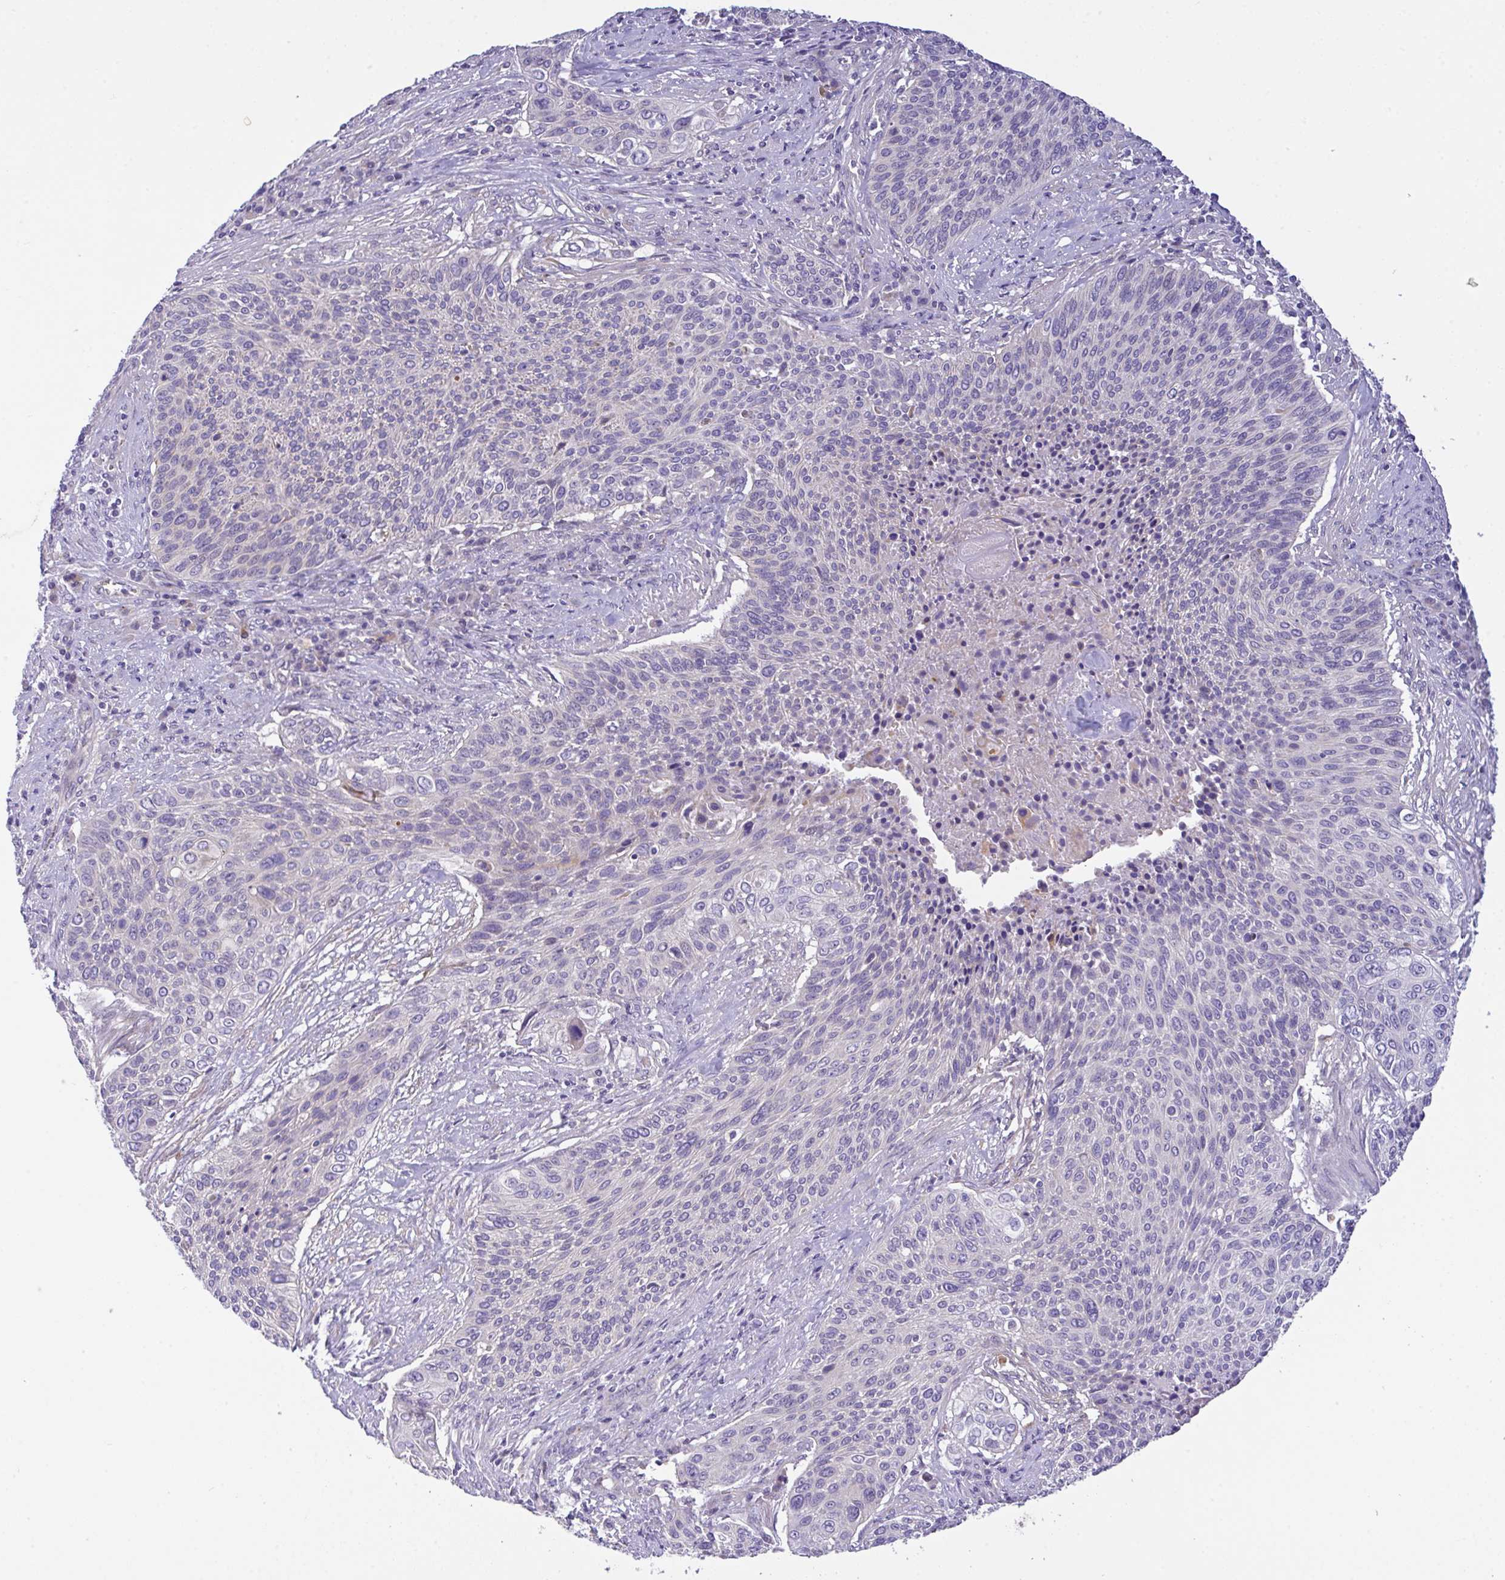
{"staining": {"intensity": "negative", "quantity": "none", "location": "none"}, "tissue": "cervical cancer", "cell_type": "Tumor cells", "image_type": "cancer", "snomed": [{"axis": "morphology", "description": "Squamous cell carcinoma, NOS"}, {"axis": "topography", "description": "Cervix"}], "caption": "High magnification brightfield microscopy of squamous cell carcinoma (cervical) stained with DAB (3,3'-diaminobenzidine) (brown) and counterstained with hematoxylin (blue): tumor cells show no significant positivity.", "gene": "EPN3", "patient": {"sex": "female", "age": 31}}